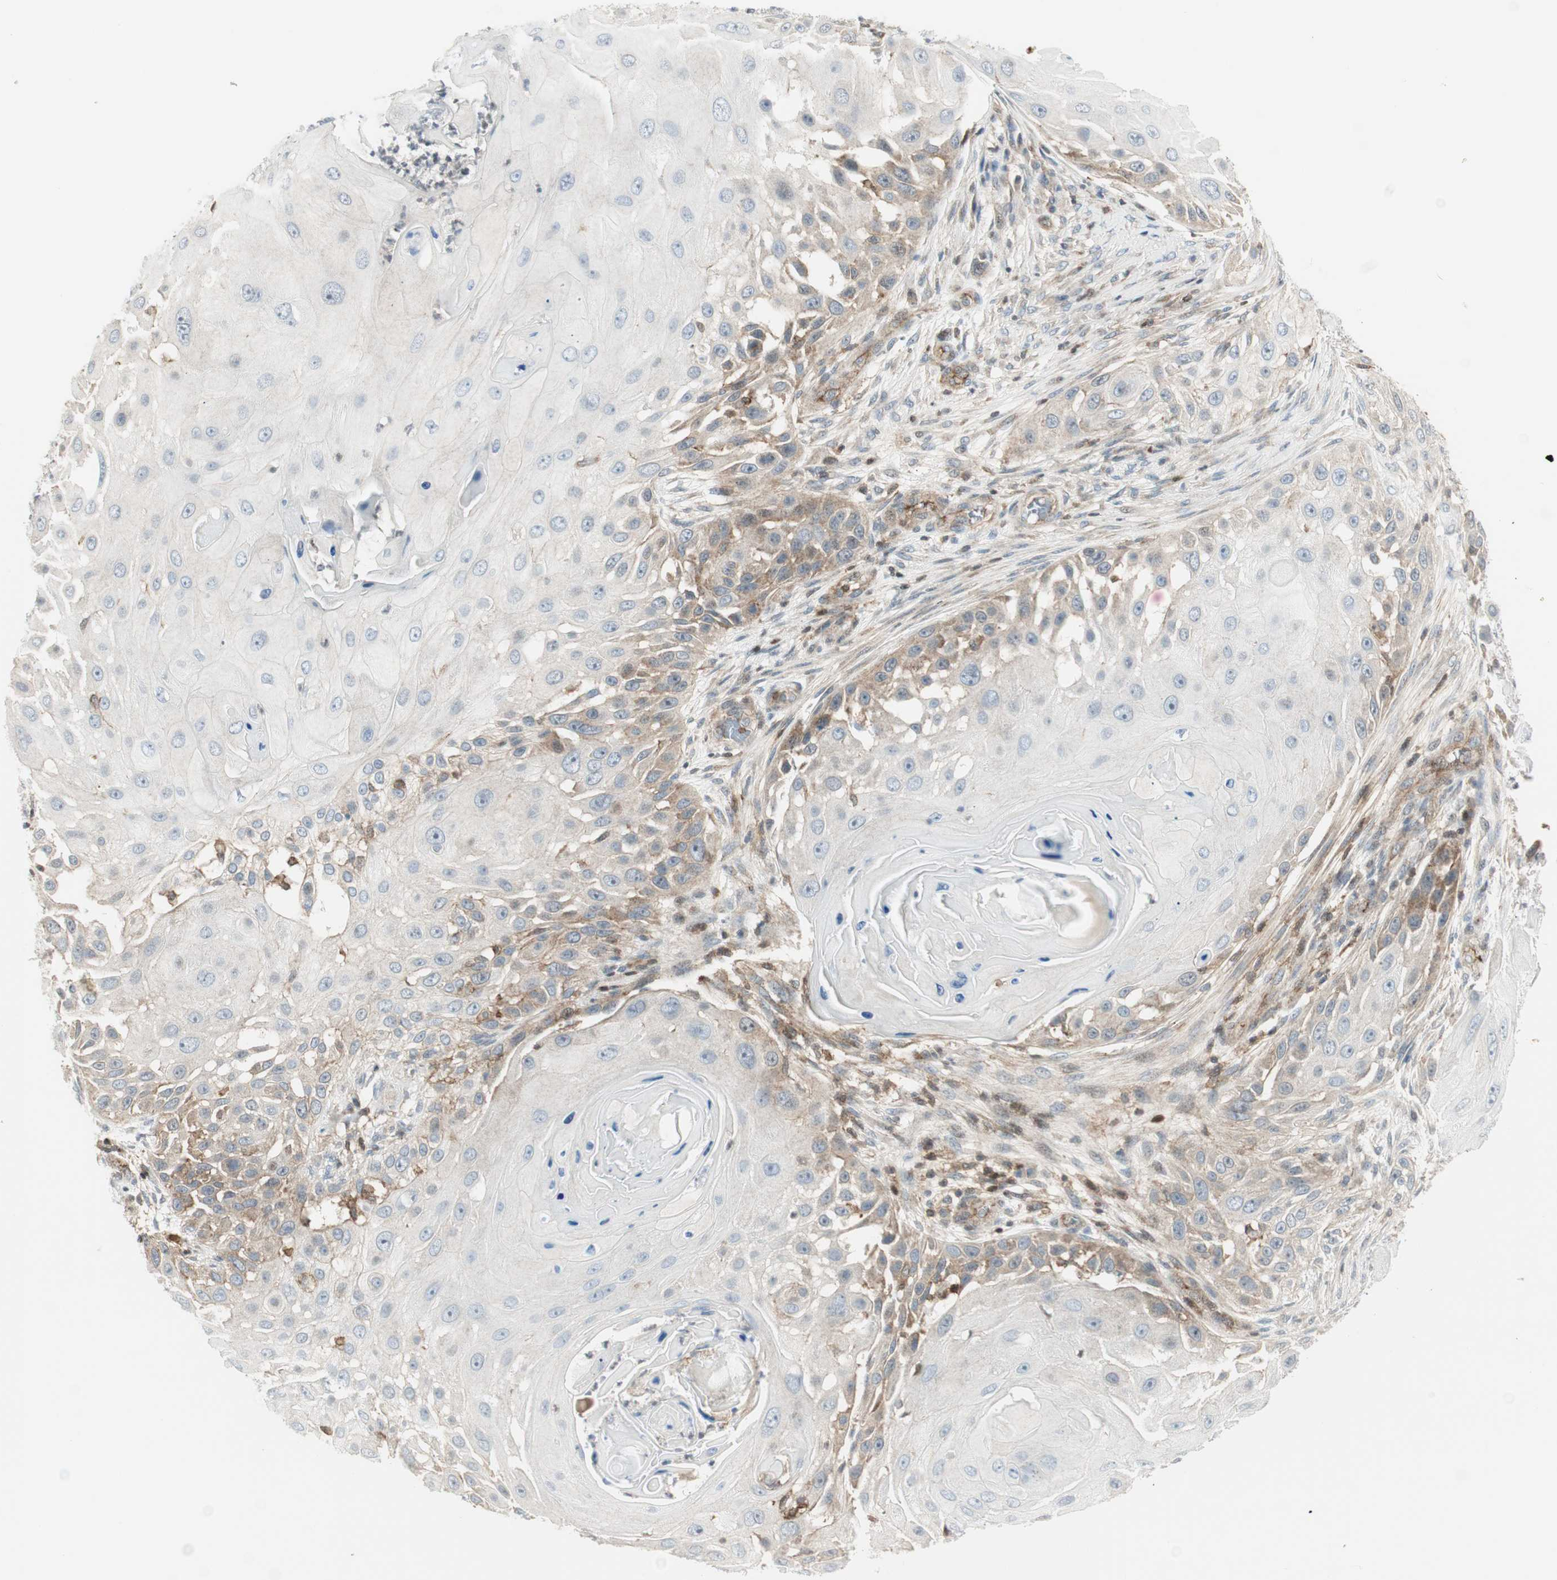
{"staining": {"intensity": "weak", "quantity": ">75%", "location": "cytoplasmic/membranous"}, "tissue": "skin cancer", "cell_type": "Tumor cells", "image_type": "cancer", "snomed": [{"axis": "morphology", "description": "Squamous cell carcinoma, NOS"}, {"axis": "topography", "description": "Skin"}], "caption": "High-power microscopy captured an immunohistochemistry (IHC) photomicrograph of skin cancer, revealing weak cytoplasmic/membranous expression in approximately >75% of tumor cells. The staining was performed using DAB (3,3'-diaminobenzidine) to visualize the protein expression in brown, while the nuclei were stained in blue with hematoxylin (Magnification: 20x).", "gene": "PPP1CA", "patient": {"sex": "female", "age": 44}}